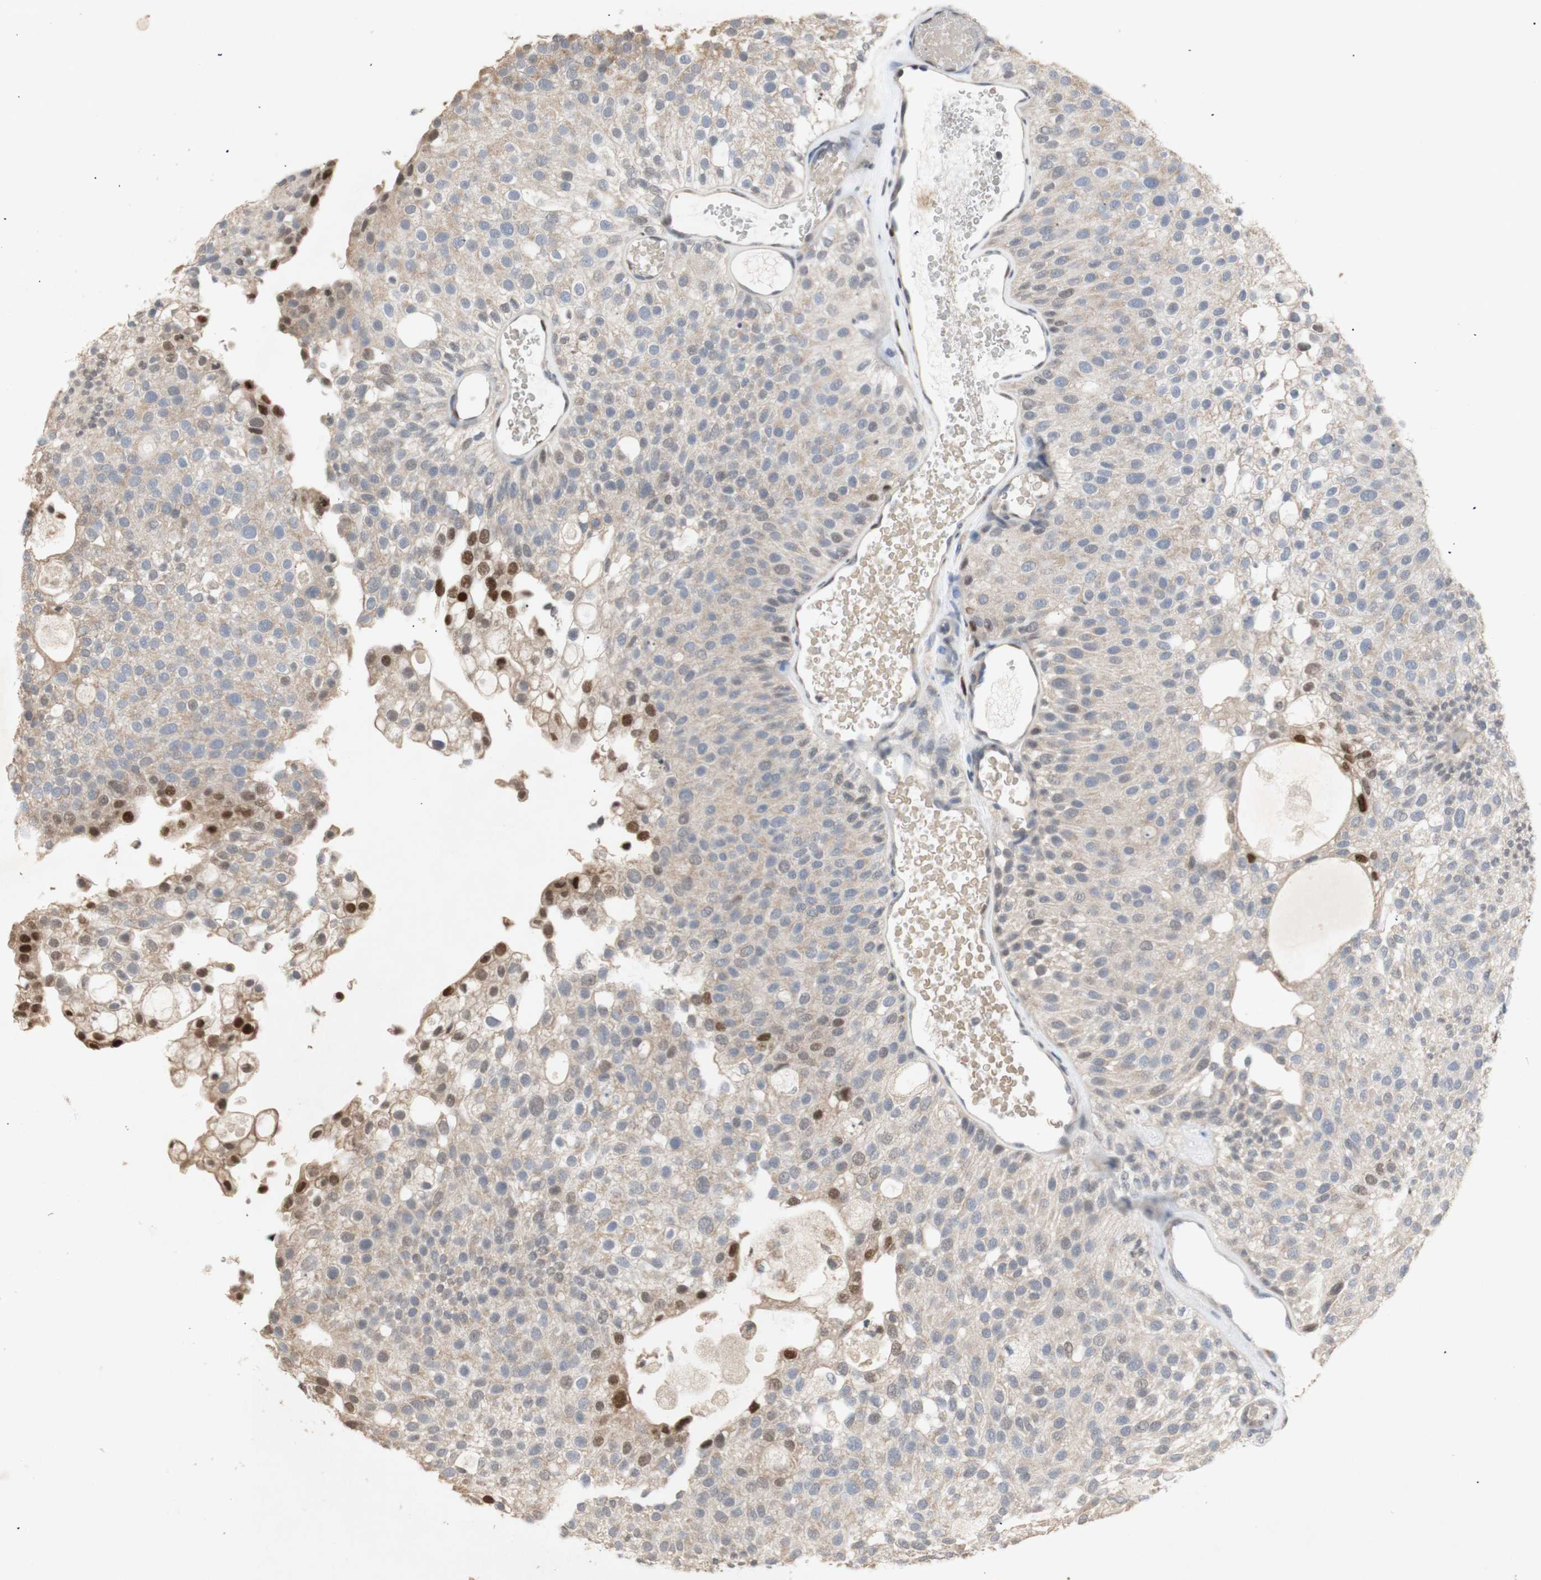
{"staining": {"intensity": "moderate", "quantity": "<25%", "location": "cytoplasmic/membranous,nuclear"}, "tissue": "urothelial cancer", "cell_type": "Tumor cells", "image_type": "cancer", "snomed": [{"axis": "morphology", "description": "Urothelial carcinoma, Low grade"}, {"axis": "topography", "description": "Urinary bladder"}], "caption": "Immunohistochemistry (IHC) photomicrograph of urothelial cancer stained for a protein (brown), which exhibits low levels of moderate cytoplasmic/membranous and nuclear positivity in about <25% of tumor cells.", "gene": "FOSB", "patient": {"sex": "male", "age": 78}}